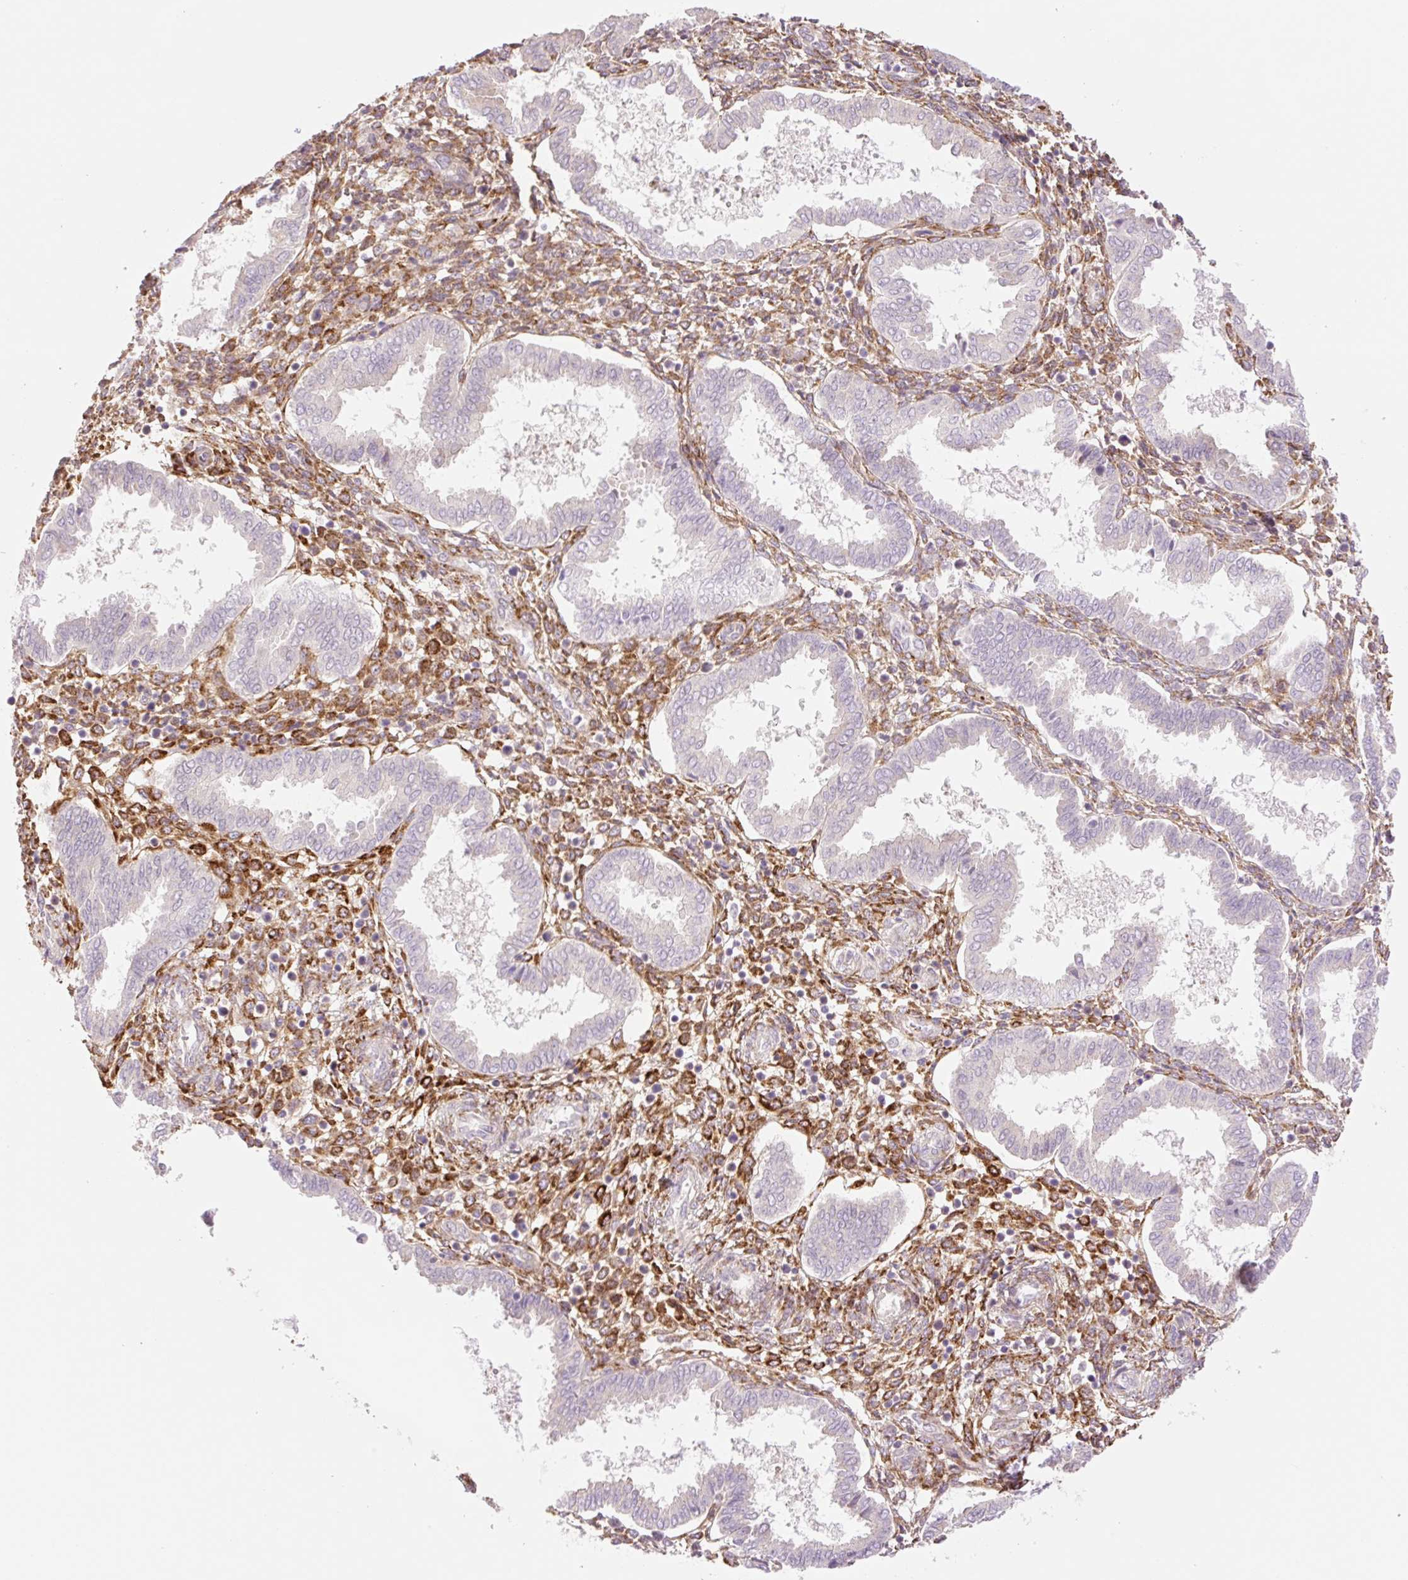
{"staining": {"intensity": "moderate", "quantity": "25%-75%", "location": "cytoplasmic/membranous"}, "tissue": "endometrium", "cell_type": "Cells in endometrial stroma", "image_type": "normal", "snomed": [{"axis": "morphology", "description": "Normal tissue, NOS"}, {"axis": "topography", "description": "Endometrium"}], "caption": "The photomicrograph shows immunohistochemical staining of unremarkable endometrium. There is moderate cytoplasmic/membranous expression is seen in about 25%-75% of cells in endometrial stroma.", "gene": "COL5A1", "patient": {"sex": "female", "age": 24}}